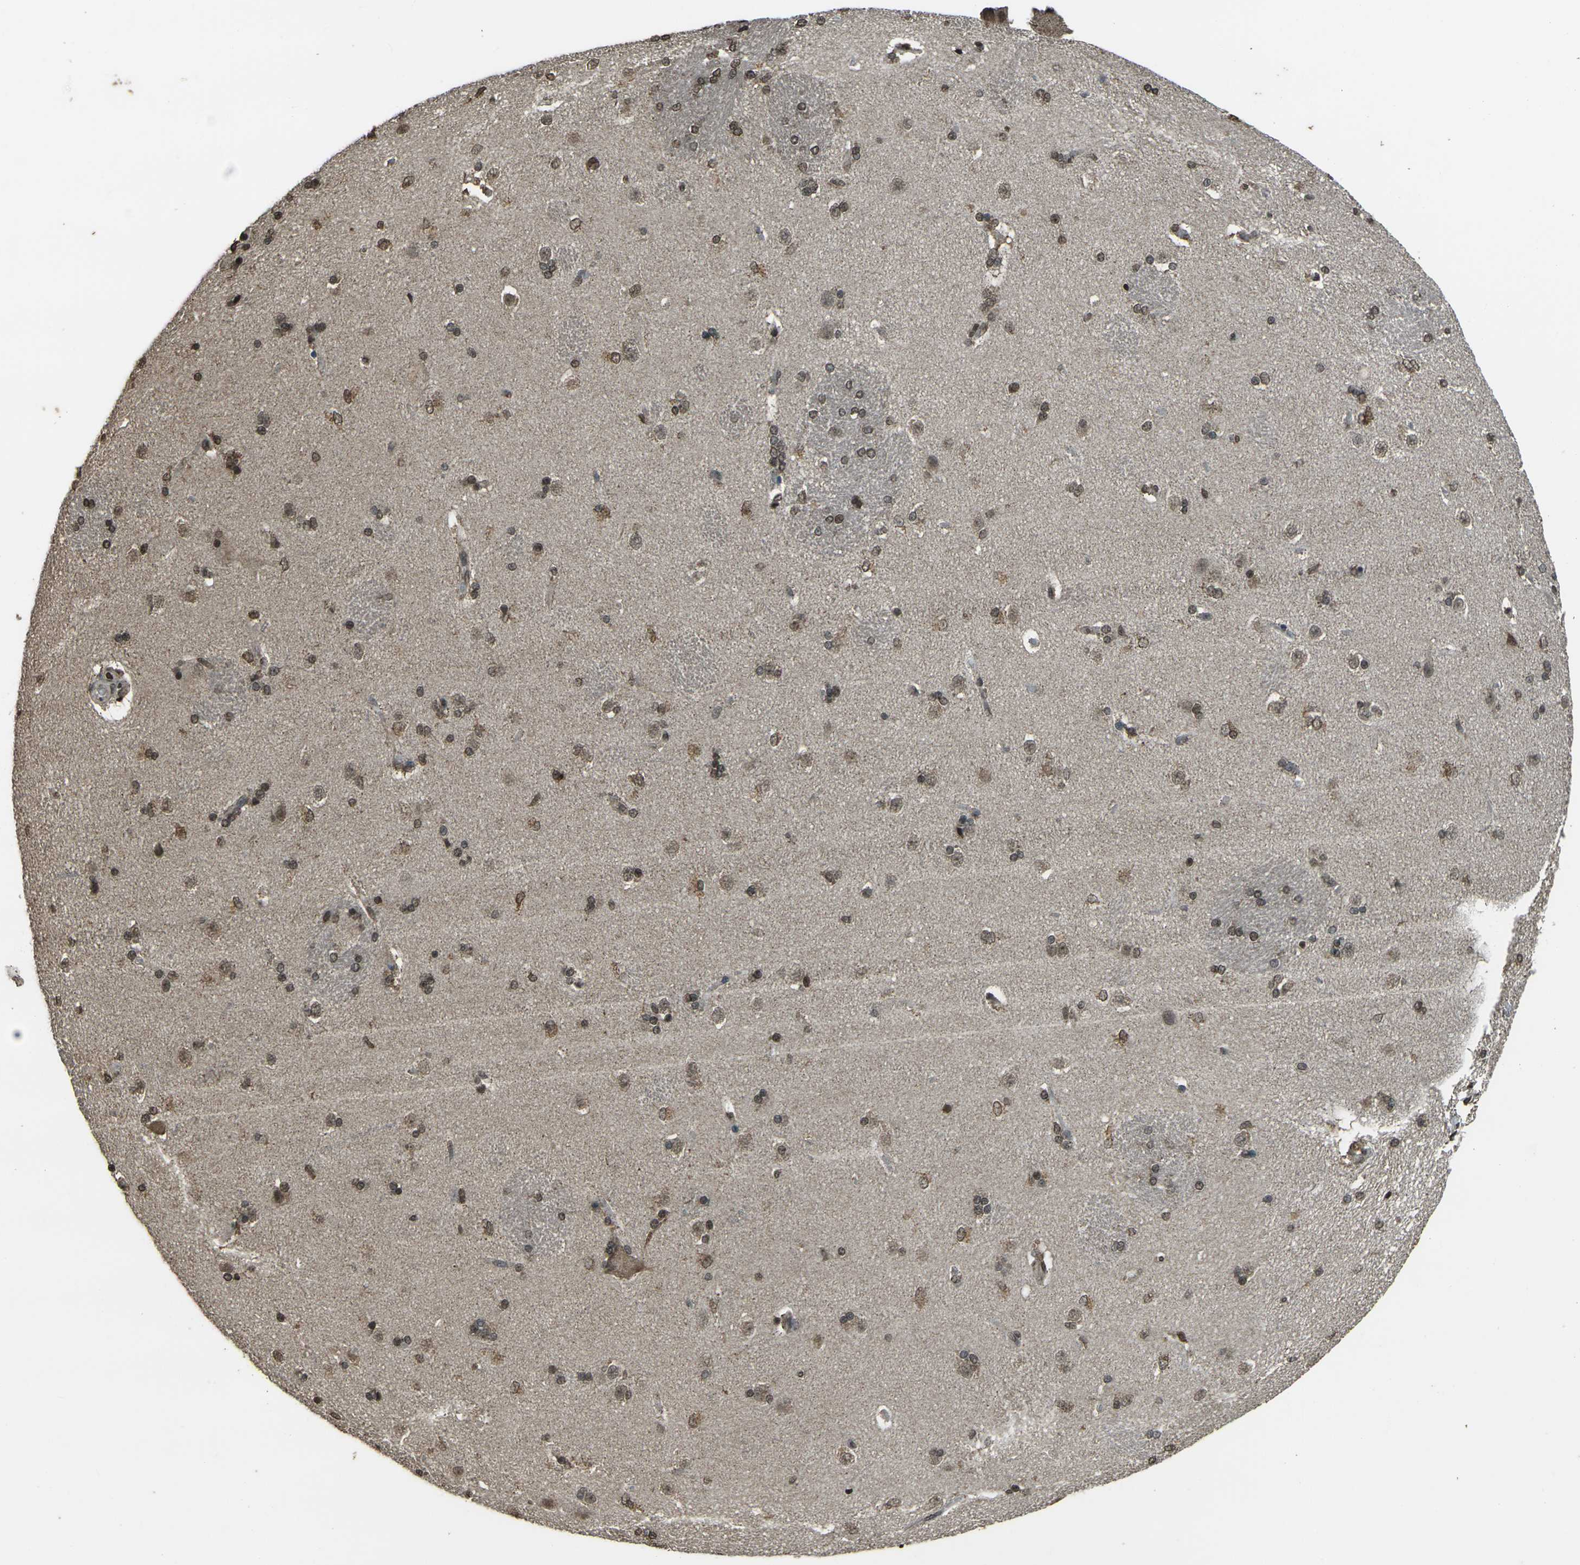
{"staining": {"intensity": "strong", "quantity": ">75%", "location": "nuclear"}, "tissue": "caudate", "cell_type": "Glial cells", "image_type": "normal", "snomed": [{"axis": "morphology", "description": "Normal tissue, NOS"}, {"axis": "topography", "description": "Lateral ventricle wall"}], "caption": "Immunohistochemical staining of benign caudate reveals high levels of strong nuclear staining in approximately >75% of glial cells. The staining was performed using DAB (3,3'-diaminobenzidine), with brown indicating positive protein expression. Nuclei are stained blue with hematoxylin.", "gene": "PRPF8", "patient": {"sex": "female", "age": 19}}